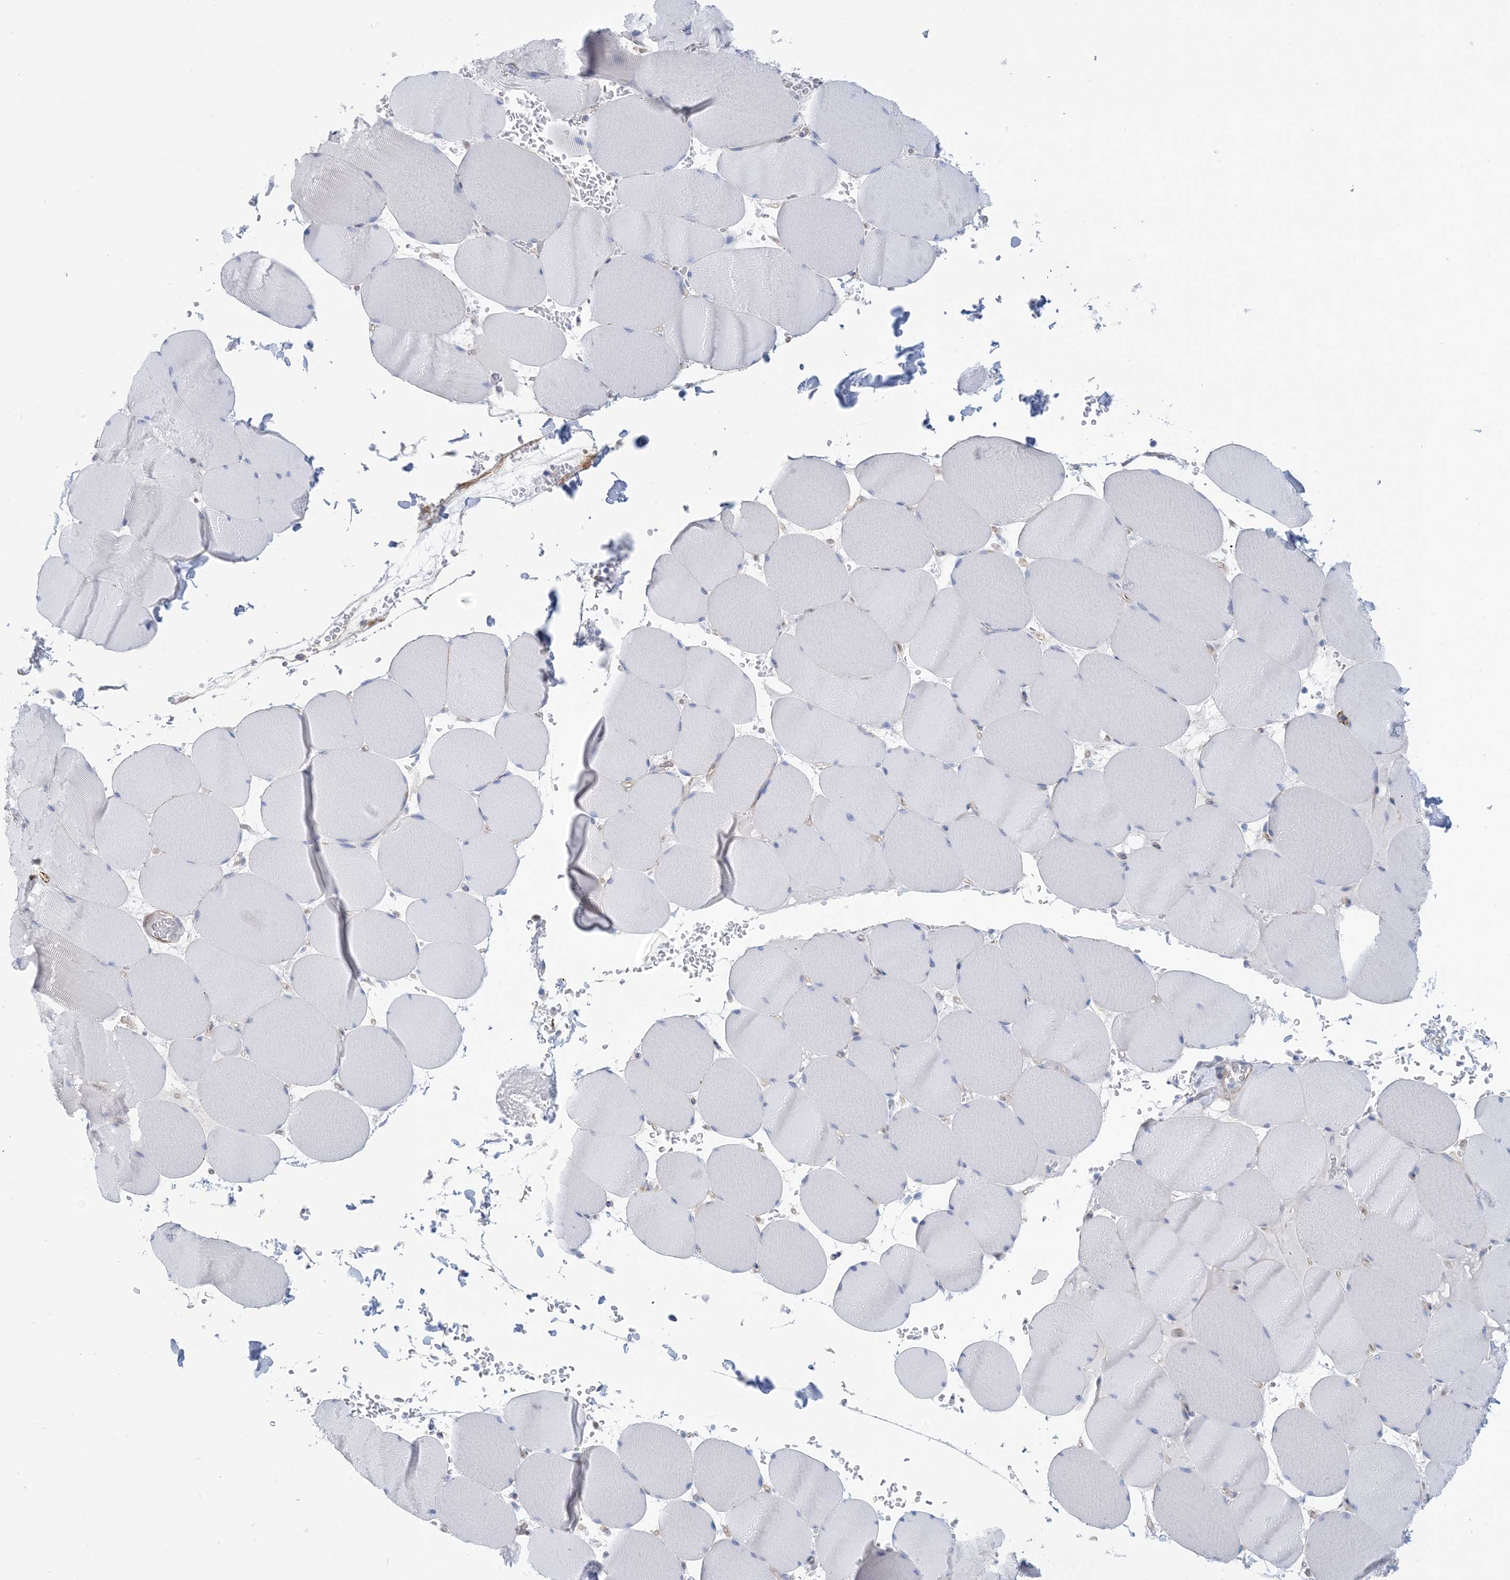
{"staining": {"intensity": "negative", "quantity": "none", "location": "none"}, "tissue": "skeletal muscle", "cell_type": "Myocytes", "image_type": "normal", "snomed": [{"axis": "morphology", "description": "Normal tissue, NOS"}, {"axis": "topography", "description": "Skeletal muscle"}, {"axis": "topography", "description": "Head-Neck"}], "caption": "High magnification brightfield microscopy of unremarkable skeletal muscle stained with DAB (3,3'-diaminobenzidine) (brown) and counterstained with hematoxylin (blue): myocytes show no significant positivity. Brightfield microscopy of immunohistochemistry (IHC) stained with DAB (brown) and hematoxylin (blue), captured at high magnification.", "gene": "SHANK1", "patient": {"sex": "male", "age": 66}}